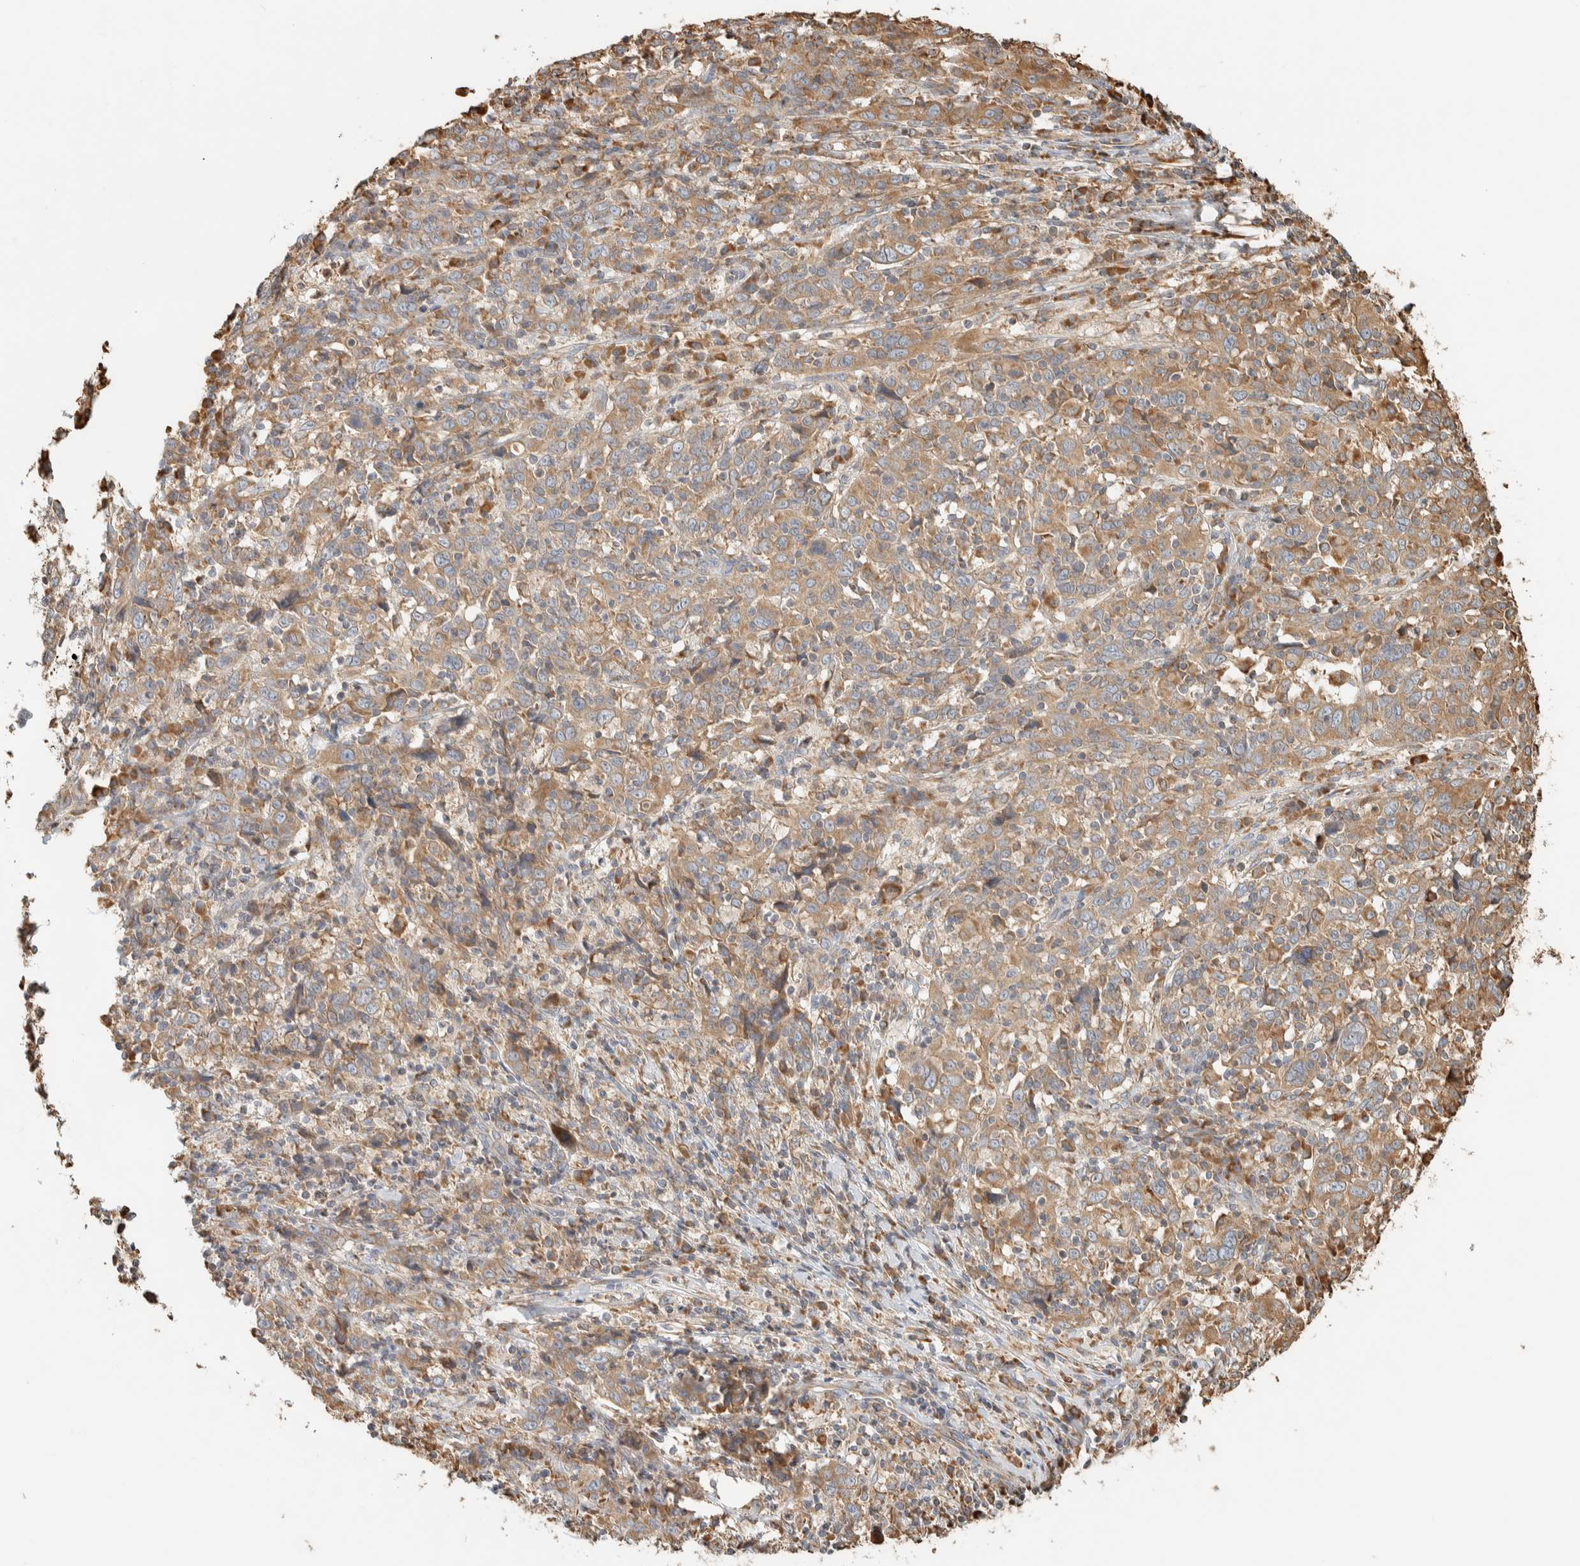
{"staining": {"intensity": "moderate", "quantity": ">75%", "location": "cytoplasmic/membranous"}, "tissue": "cervical cancer", "cell_type": "Tumor cells", "image_type": "cancer", "snomed": [{"axis": "morphology", "description": "Squamous cell carcinoma, NOS"}, {"axis": "topography", "description": "Cervix"}], "caption": "Human cervical cancer stained with a protein marker demonstrates moderate staining in tumor cells.", "gene": "RAB11FIP1", "patient": {"sex": "female", "age": 46}}